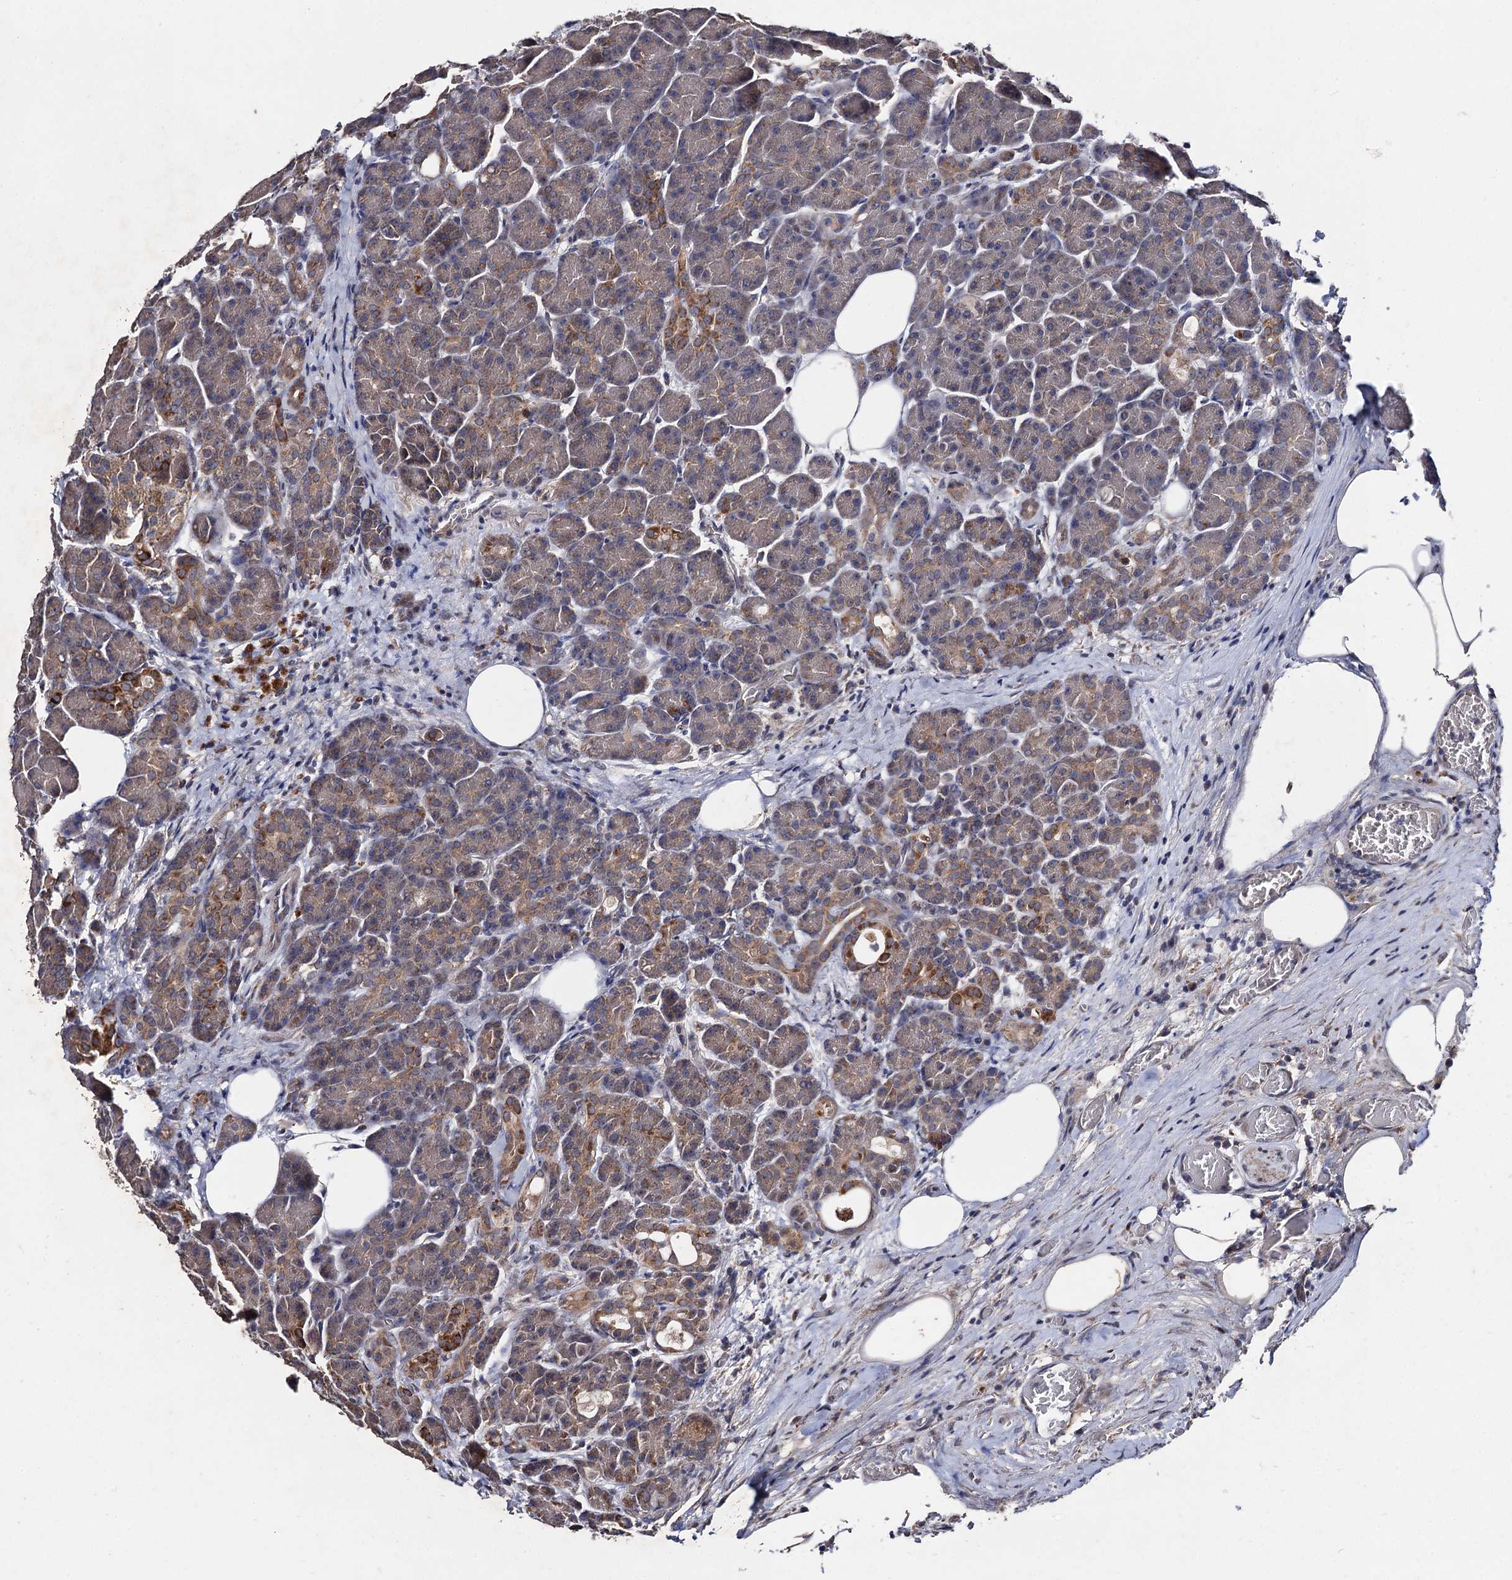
{"staining": {"intensity": "strong", "quantity": "<25%", "location": "cytoplasmic/membranous"}, "tissue": "pancreas", "cell_type": "Exocrine glandular cells", "image_type": "normal", "snomed": [{"axis": "morphology", "description": "Normal tissue, NOS"}, {"axis": "topography", "description": "Pancreas"}], "caption": "Immunohistochemistry (IHC) photomicrograph of unremarkable pancreas: human pancreas stained using immunohistochemistry demonstrates medium levels of strong protein expression localized specifically in the cytoplasmic/membranous of exocrine glandular cells, appearing as a cytoplasmic/membranous brown color.", "gene": "VPS37D", "patient": {"sex": "male", "age": 63}}